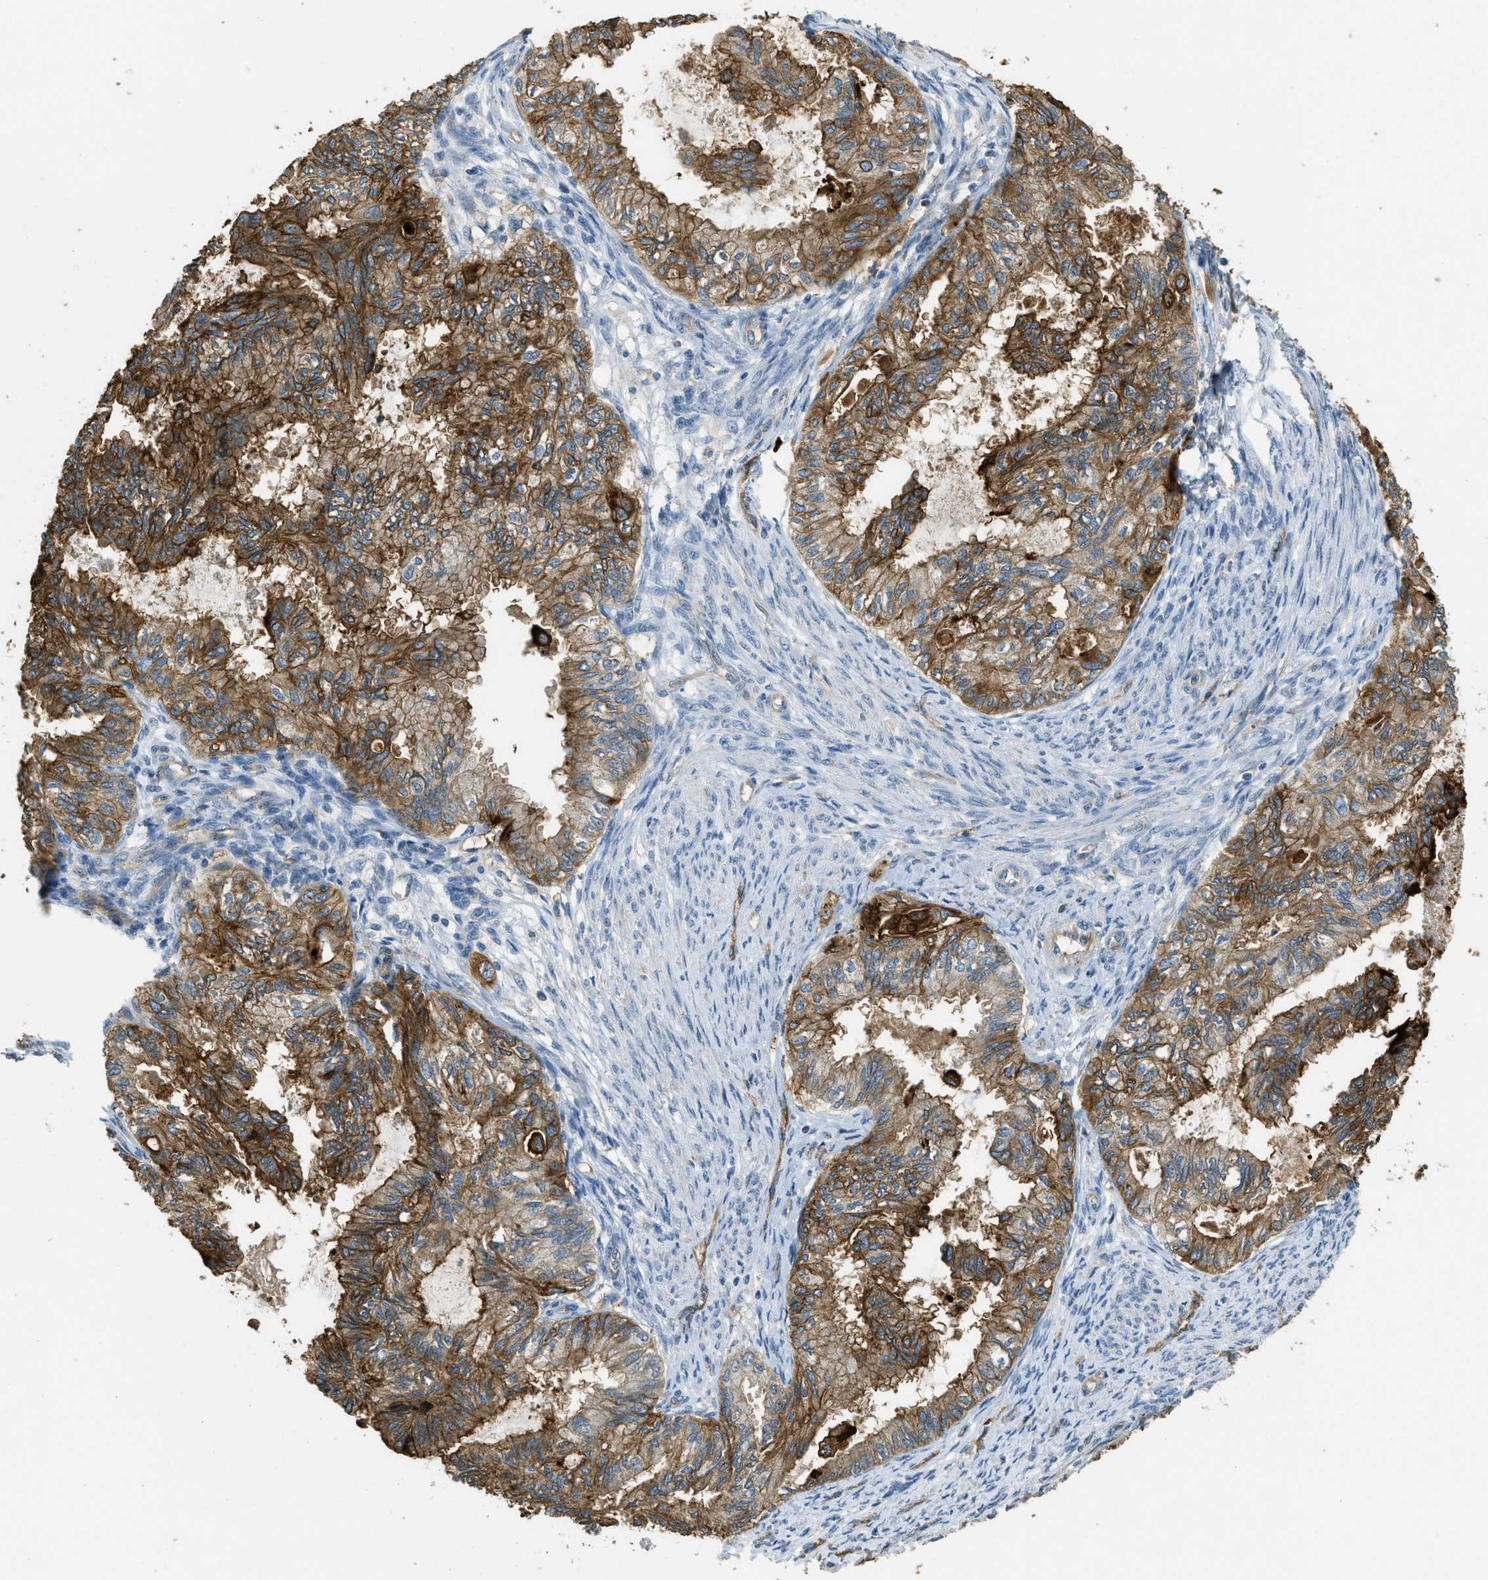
{"staining": {"intensity": "moderate", "quantity": ">75%", "location": "cytoplasmic/membranous"}, "tissue": "cervical cancer", "cell_type": "Tumor cells", "image_type": "cancer", "snomed": [{"axis": "morphology", "description": "Normal tissue, NOS"}, {"axis": "morphology", "description": "Adenocarcinoma, NOS"}, {"axis": "topography", "description": "Cervix"}, {"axis": "topography", "description": "Endometrium"}], "caption": "This is a histology image of immunohistochemistry (IHC) staining of adenocarcinoma (cervical), which shows moderate positivity in the cytoplasmic/membranous of tumor cells.", "gene": "OSMR", "patient": {"sex": "female", "age": 86}}